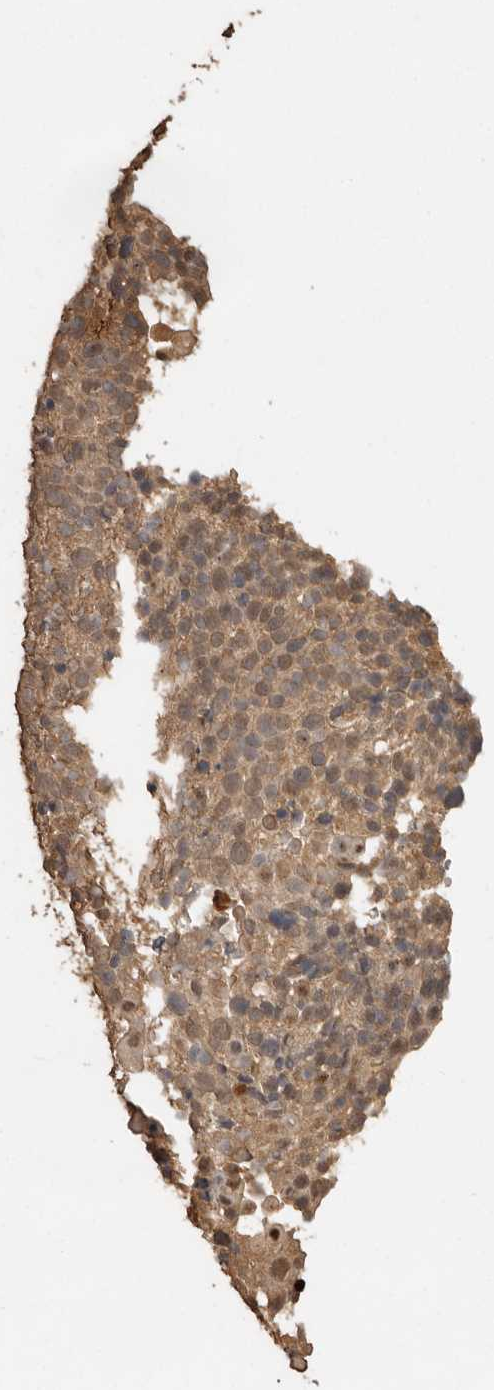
{"staining": {"intensity": "moderate", "quantity": ">75%", "location": "cytoplasmic/membranous,nuclear"}, "tissue": "cervical cancer", "cell_type": "Tumor cells", "image_type": "cancer", "snomed": [{"axis": "morphology", "description": "Squamous cell carcinoma, NOS"}, {"axis": "topography", "description": "Cervix"}], "caption": "Immunohistochemistry histopathology image of neoplastic tissue: human cervical squamous cell carcinoma stained using immunohistochemistry (IHC) shows medium levels of moderate protein expression localized specifically in the cytoplasmic/membranous and nuclear of tumor cells, appearing as a cytoplasmic/membranous and nuclear brown color.", "gene": "JAG2", "patient": {"sex": "female", "age": 74}}